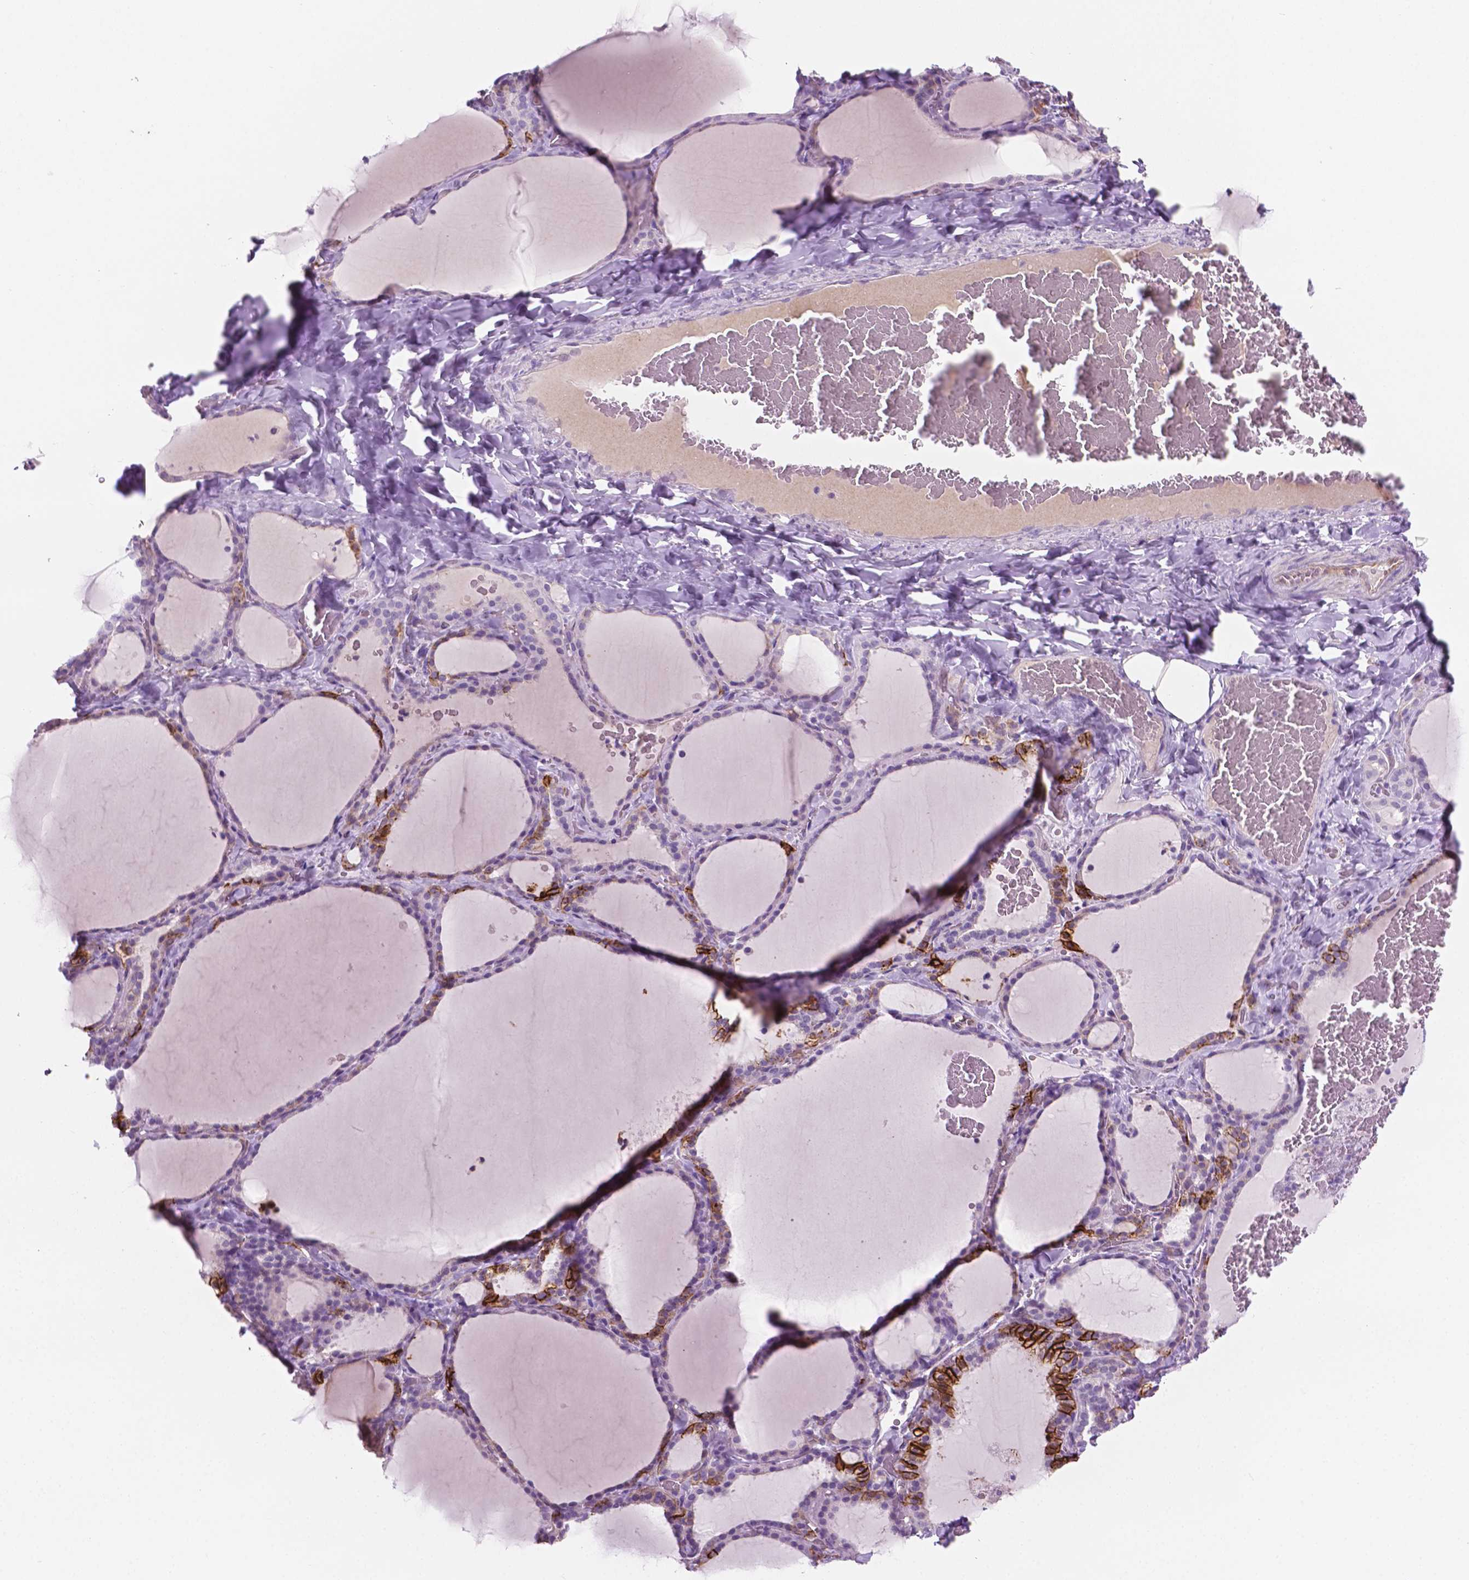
{"staining": {"intensity": "strong", "quantity": "<25%", "location": "cytoplasmic/membranous"}, "tissue": "thyroid gland", "cell_type": "Glandular cells", "image_type": "normal", "snomed": [{"axis": "morphology", "description": "Normal tissue, NOS"}, {"axis": "topography", "description": "Thyroid gland"}], "caption": "This image exhibits immunohistochemistry (IHC) staining of benign human thyroid gland, with medium strong cytoplasmic/membranous expression in approximately <25% of glandular cells.", "gene": "EPPK1", "patient": {"sex": "female", "age": 22}}